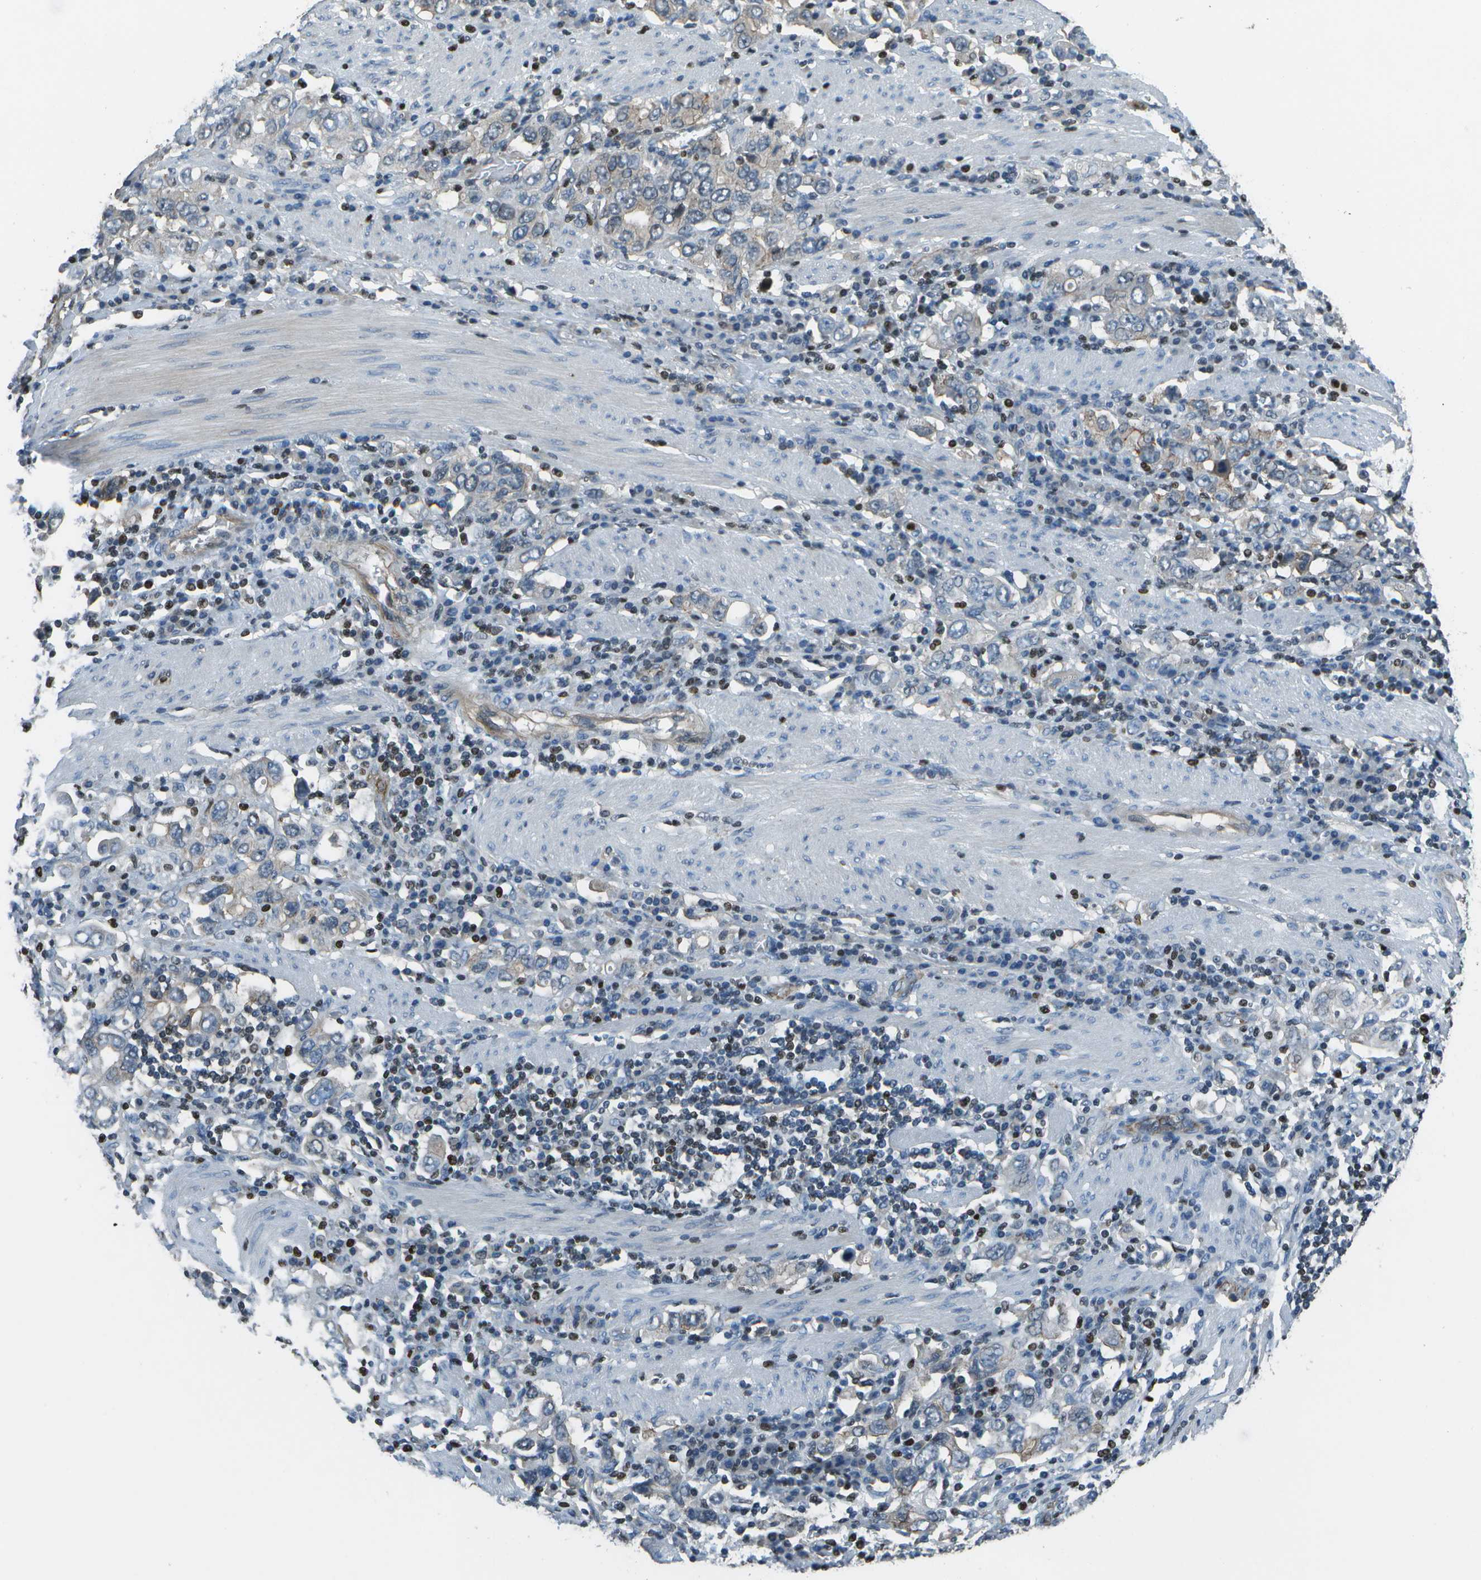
{"staining": {"intensity": "weak", "quantity": "<25%", "location": "cytoplasmic/membranous"}, "tissue": "stomach cancer", "cell_type": "Tumor cells", "image_type": "cancer", "snomed": [{"axis": "morphology", "description": "Adenocarcinoma, NOS"}, {"axis": "topography", "description": "Stomach, upper"}], "caption": "This photomicrograph is of stomach cancer stained with IHC to label a protein in brown with the nuclei are counter-stained blue. There is no staining in tumor cells.", "gene": "PDLIM1", "patient": {"sex": "male", "age": 62}}